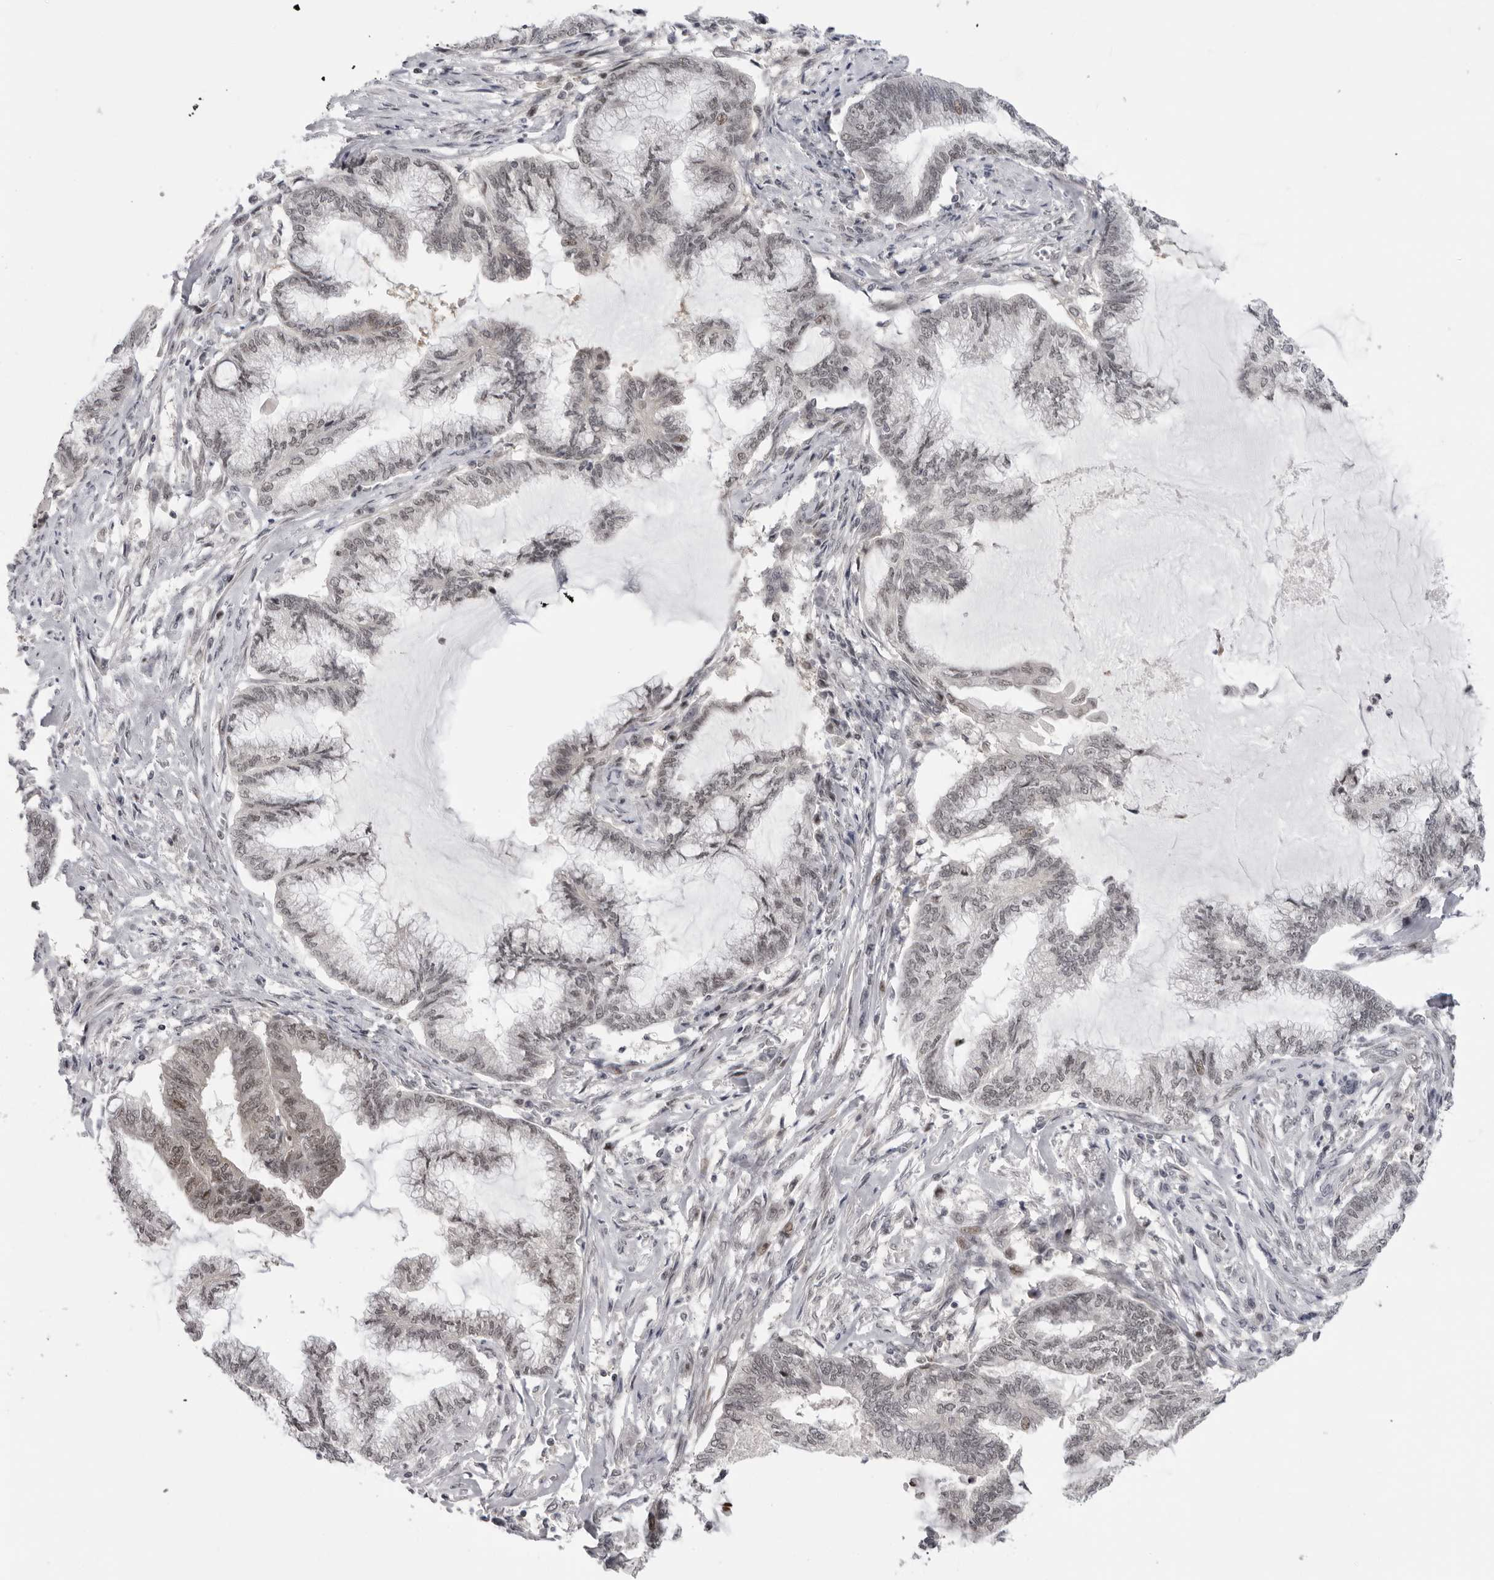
{"staining": {"intensity": "weak", "quantity": "25%-75%", "location": "nuclear"}, "tissue": "endometrial cancer", "cell_type": "Tumor cells", "image_type": "cancer", "snomed": [{"axis": "morphology", "description": "Adenocarcinoma, NOS"}, {"axis": "topography", "description": "Endometrium"}], "caption": "Endometrial cancer was stained to show a protein in brown. There is low levels of weak nuclear expression in about 25%-75% of tumor cells.", "gene": "ALPK2", "patient": {"sex": "female", "age": 86}}